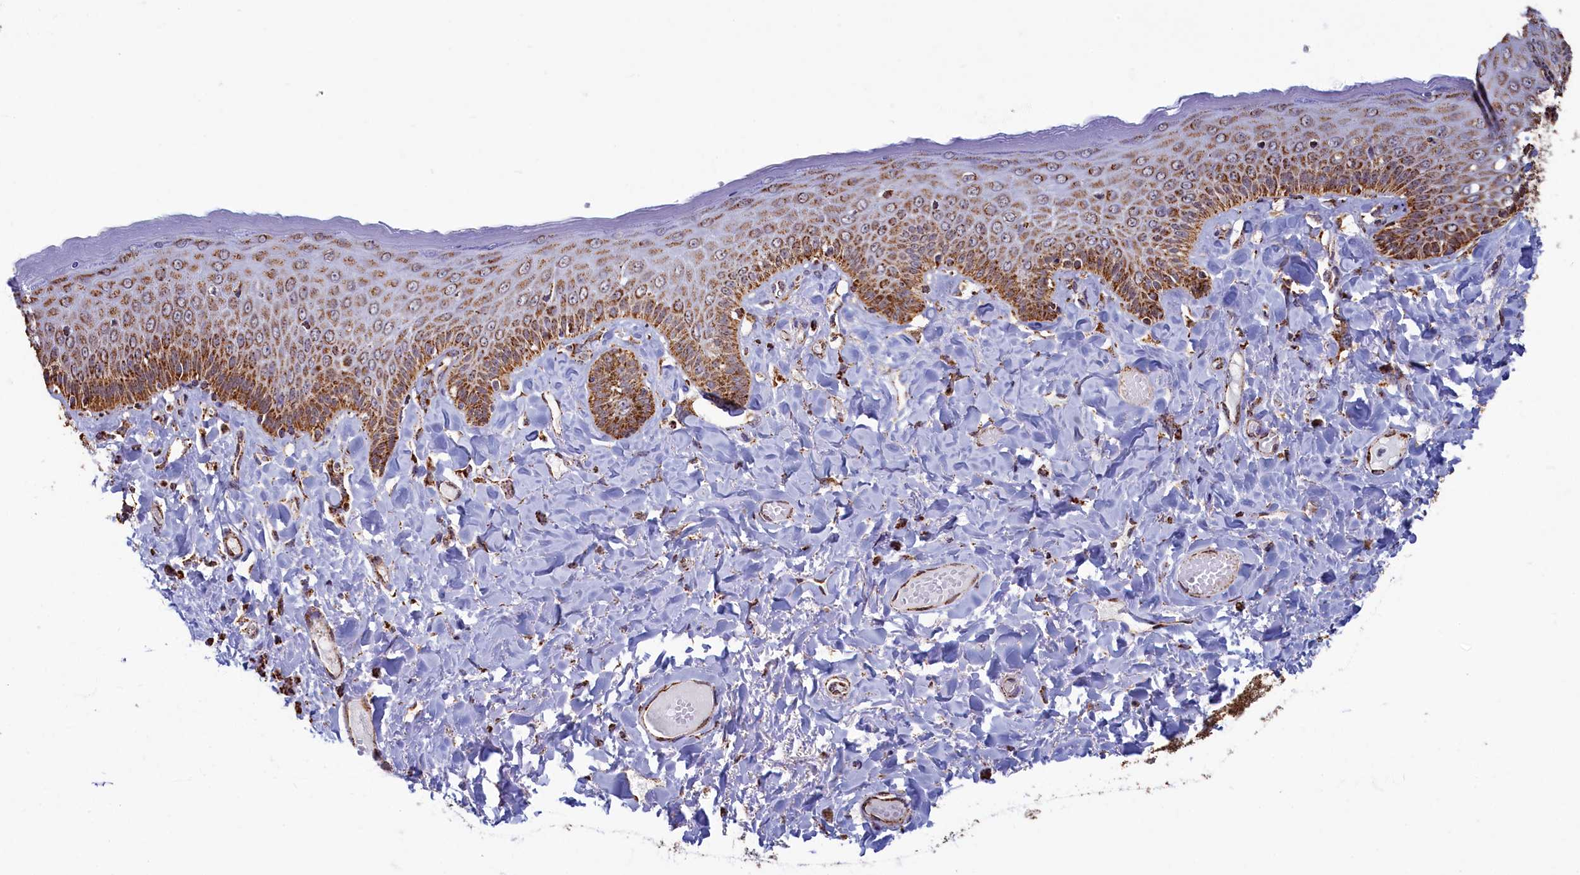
{"staining": {"intensity": "moderate", "quantity": ">75%", "location": "cytoplasmic/membranous"}, "tissue": "skin", "cell_type": "Epidermal cells", "image_type": "normal", "snomed": [{"axis": "morphology", "description": "Normal tissue, NOS"}, {"axis": "topography", "description": "Anal"}], "caption": "Protein analysis of unremarkable skin shows moderate cytoplasmic/membranous positivity in approximately >75% of epidermal cells. (Stains: DAB (3,3'-diaminobenzidine) in brown, nuclei in blue, Microscopy: brightfield microscopy at high magnification).", "gene": "SPR", "patient": {"sex": "male", "age": 69}}